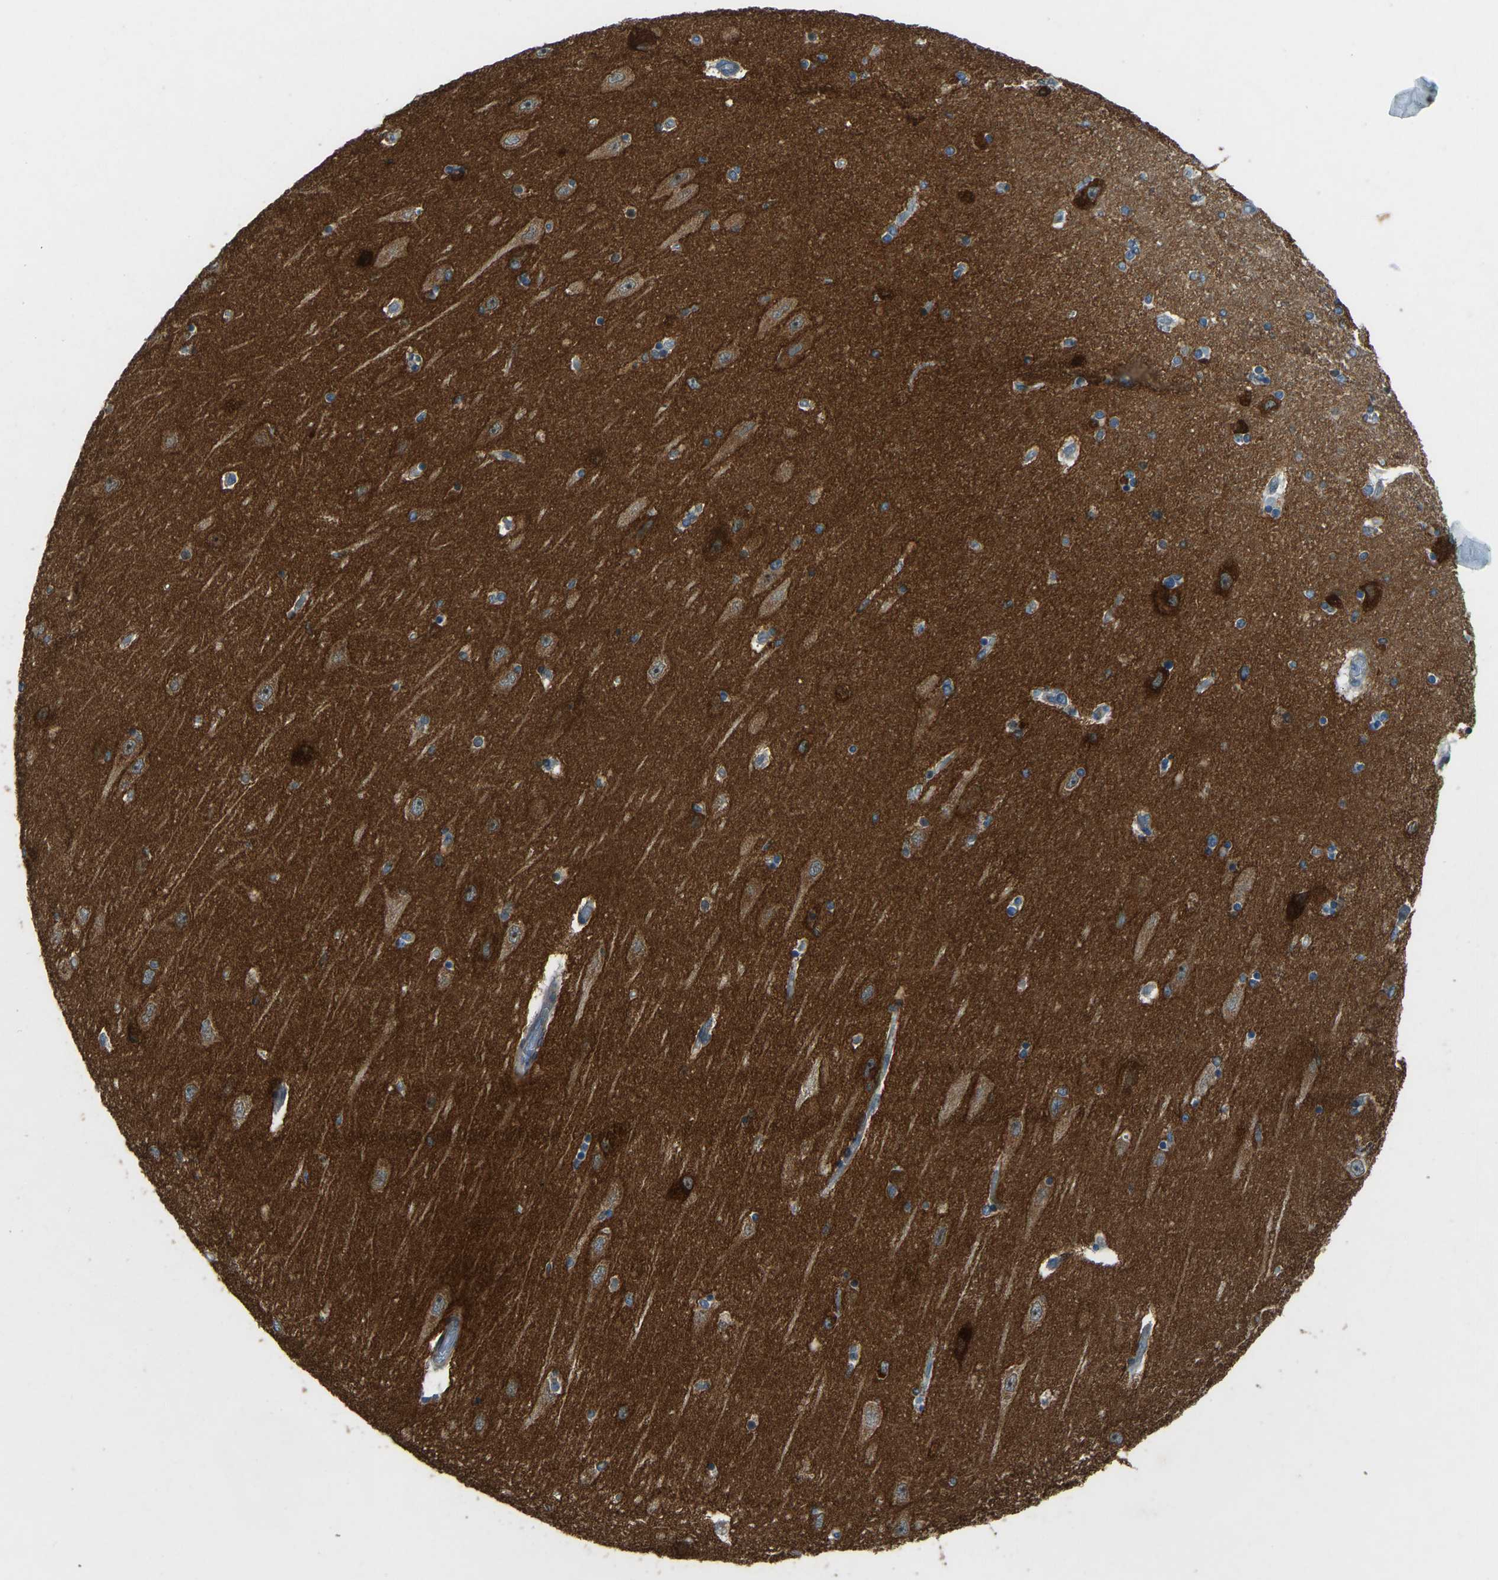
{"staining": {"intensity": "strong", "quantity": "<25%", "location": "cytoplasmic/membranous"}, "tissue": "hippocampus", "cell_type": "Glial cells", "image_type": "normal", "snomed": [{"axis": "morphology", "description": "Normal tissue, NOS"}, {"axis": "topography", "description": "Hippocampus"}], "caption": "IHC staining of unremarkable hippocampus, which exhibits medium levels of strong cytoplasmic/membranous expression in about <25% of glial cells indicating strong cytoplasmic/membranous protein positivity. The staining was performed using DAB (3,3'-diaminobenzidine) (brown) for protein detection and nuclei were counterstained in hematoxylin (blue).", "gene": "STAU2", "patient": {"sex": "female", "age": 54}}